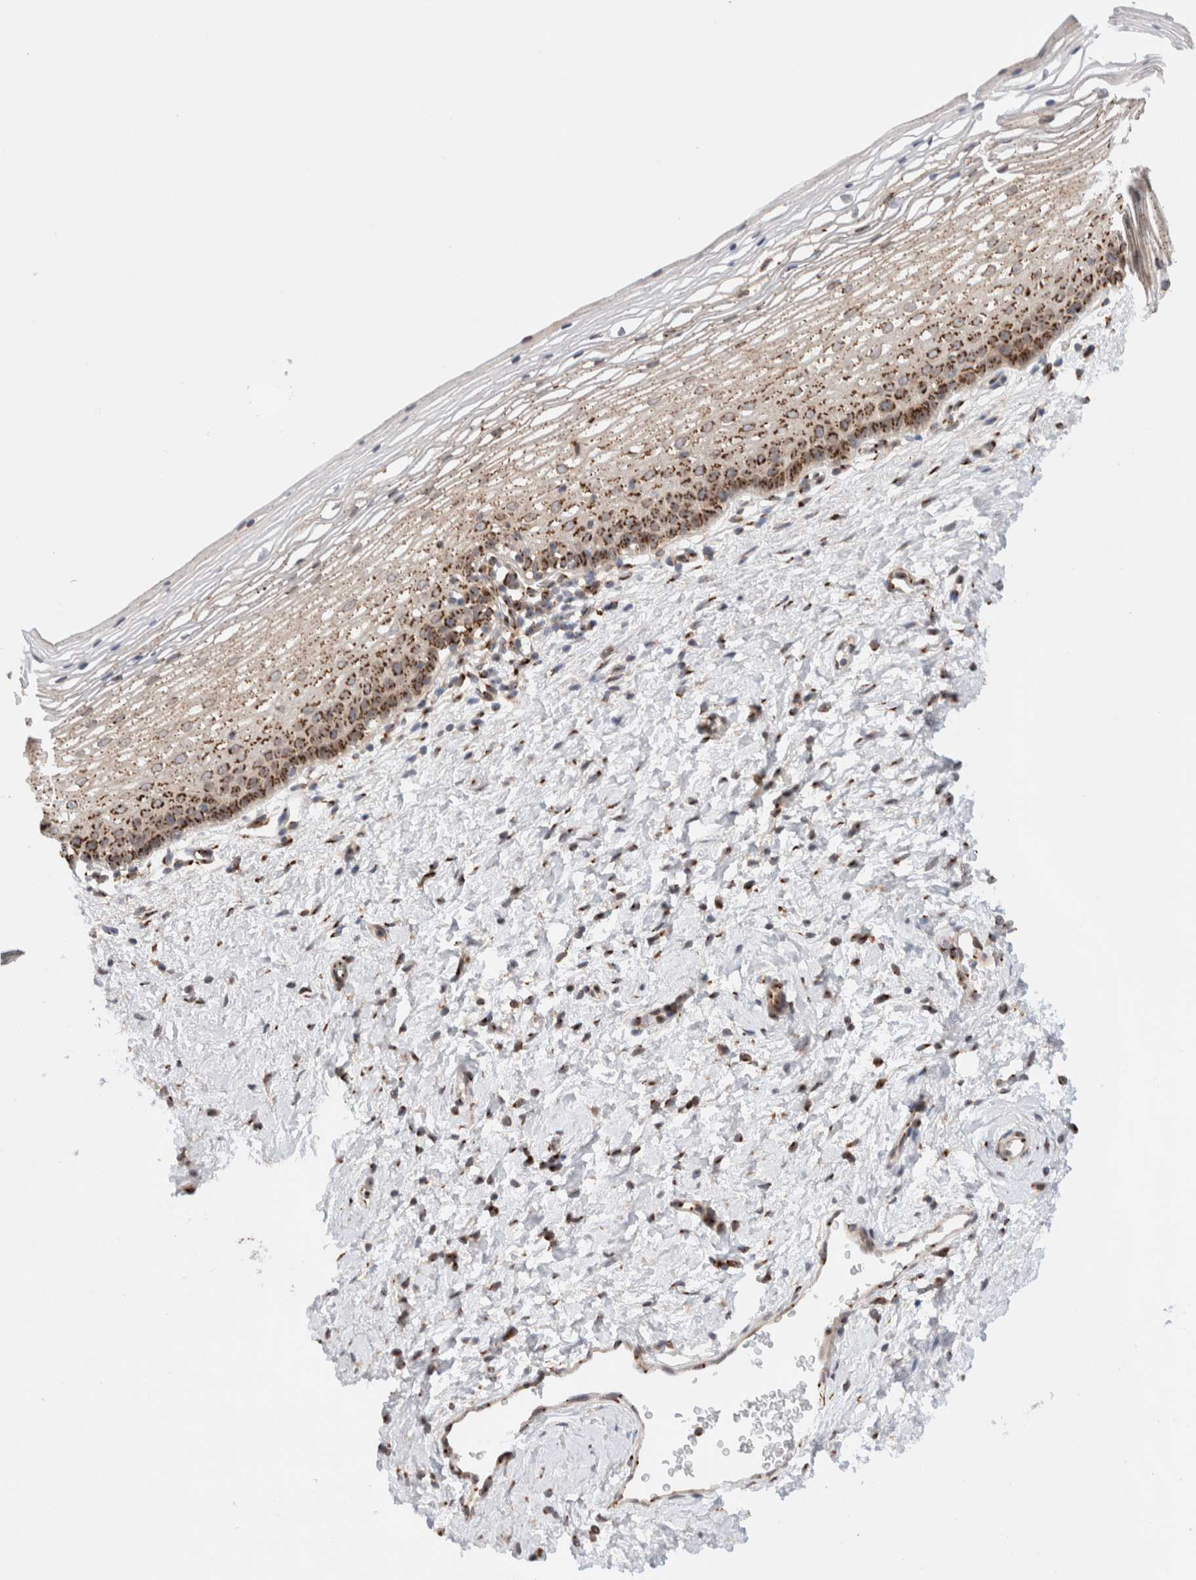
{"staining": {"intensity": "moderate", "quantity": ">75%", "location": "cytoplasmic/membranous"}, "tissue": "cervix", "cell_type": "Glandular cells", "image_type": "normal", "snomed": [{"axis": "morphology", "description": "Normal tissue, NOS"}, {"axis": "topography", "description": "Cervix"}], "caption": "Immunohistochemistry histopathology image of normal cervix stained for a protein (brown), which demonstrates medium levels of moderate cytoplasmic/membranous staining in approximately >75% of glandular cells.", "gene": "GCN1", "patient": {"sex": "female", "age": 72}}